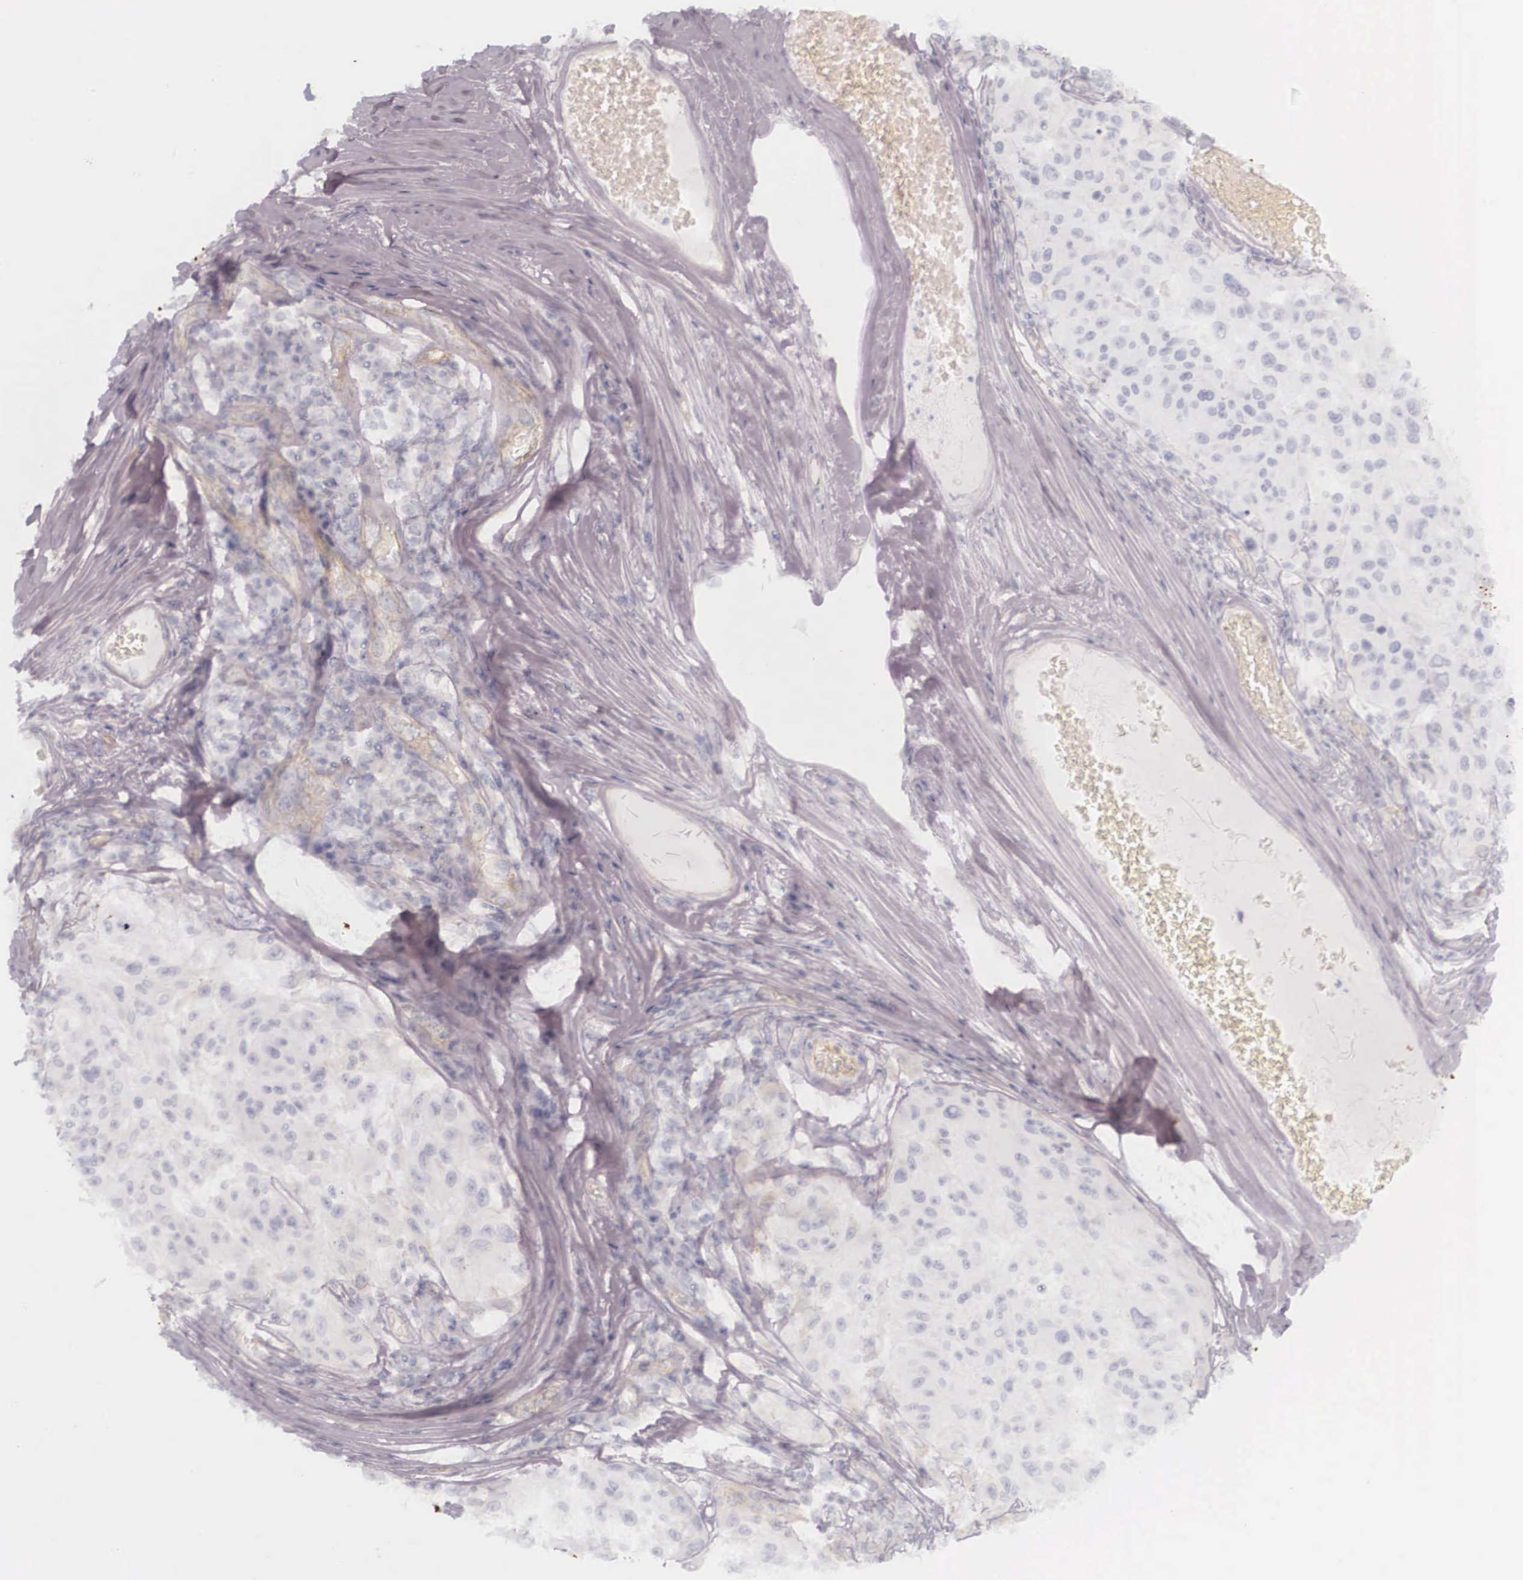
{"staining": {"intensity": "negative", "quantity": "none", "location": "none"}, "tissue": "melanoma", "cell_type": "Tumor cells", "image_type": "cancer", "snomed": [{"axis": "morphology", "description": "Malignant melanoma, NOS"}, {"axis": "topography", "description": "Skin"}], "caption": "A micrograph of human melanoma is negative for staining in tumor cells. (Brightfield microscopy of DAB (3,3'-diaminobenzidine) immunohistochemistry (IHC) at high magnification).", "gene": "KRT14", "patient": {"sex": "female", "age": 77}}